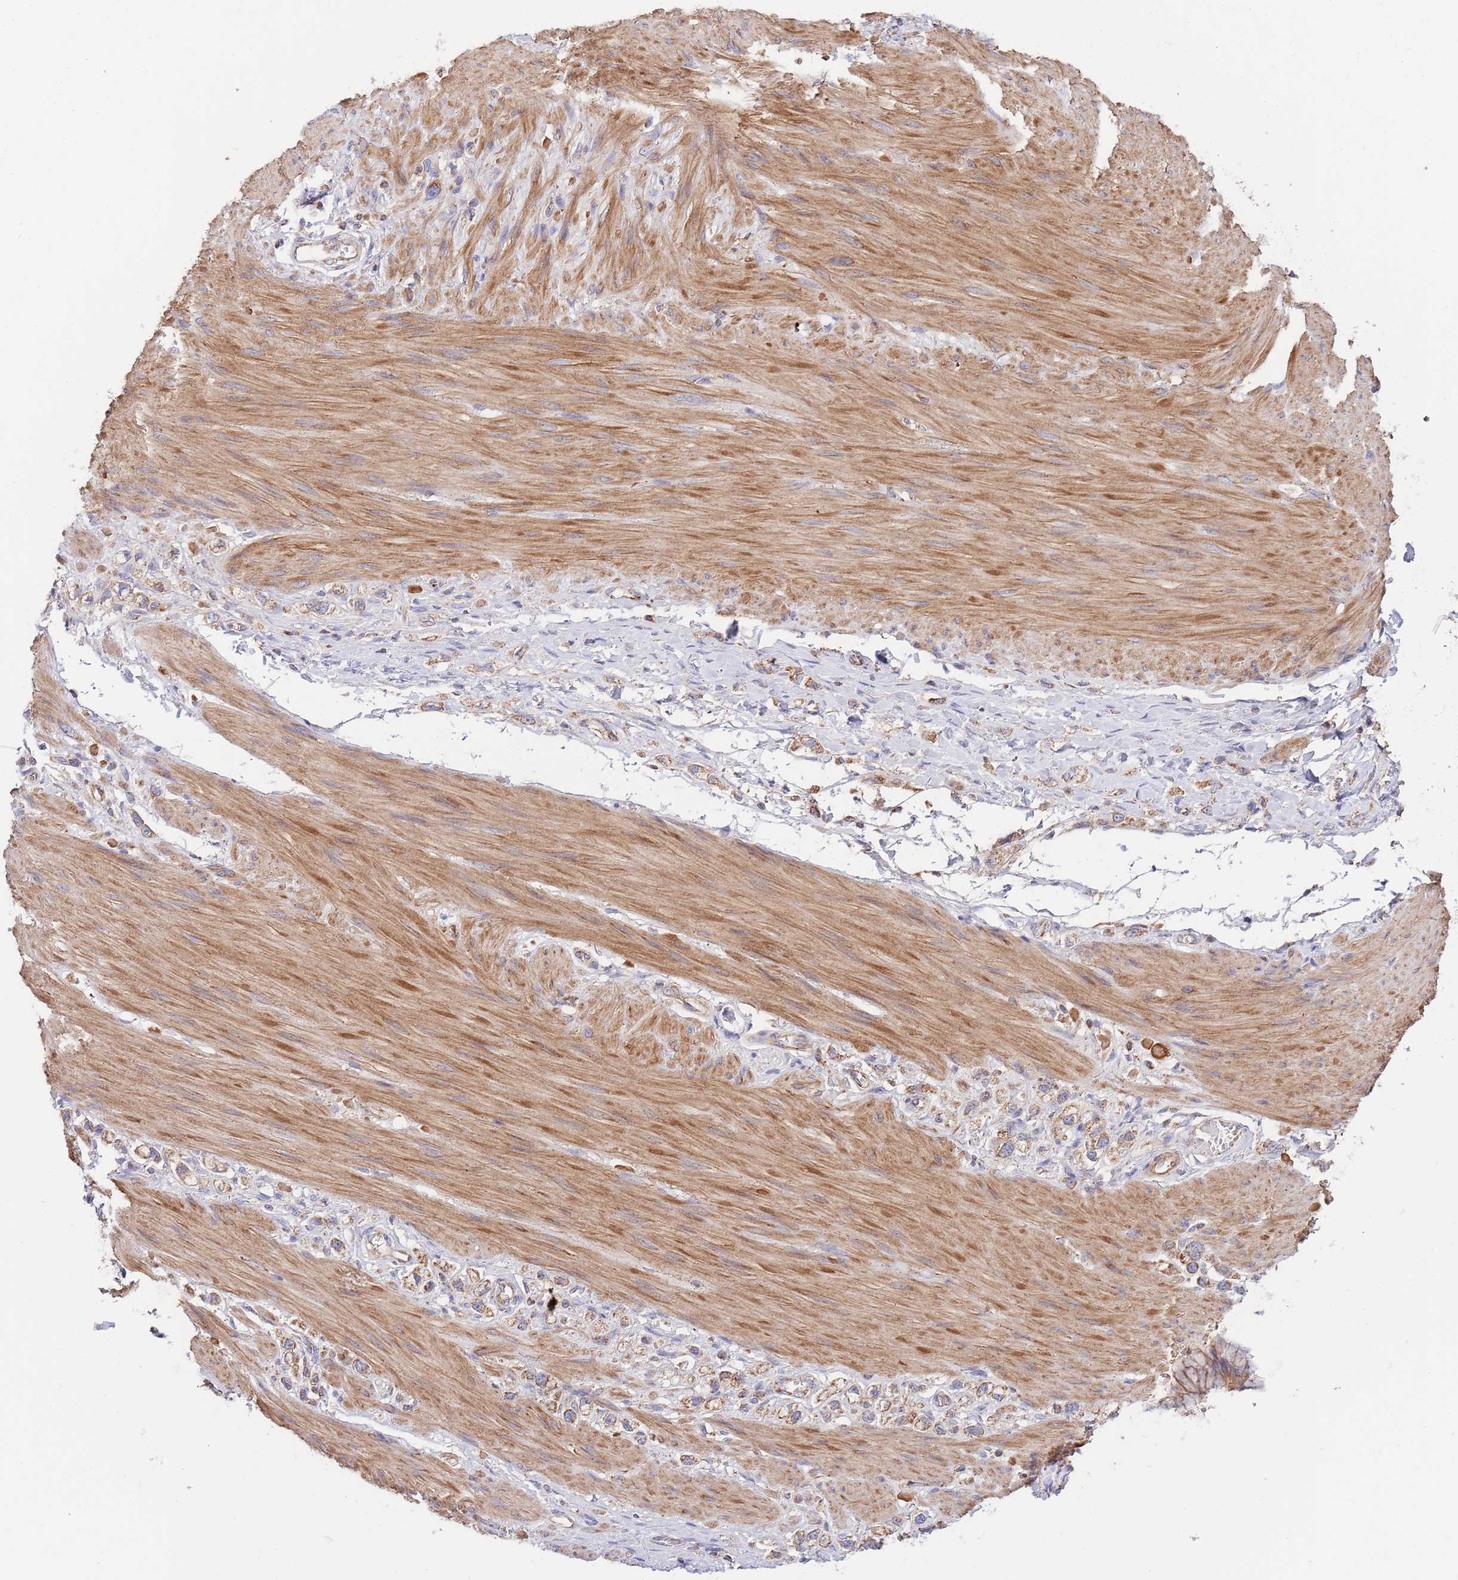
{"staining": {"intensity": "moderate", "quantity": ">75%", "location": "cytoplasmic/membranous"}, "tissue": "stomach cancer", "cell_type": "Tumor cells", "image_type": "cancer", "snomed": [{"axis": "morphology", "description": "Adenocarcinoma, NOS"}, {"axis": "topography", "description": "Stomach"}], "caption": "Immunohistochemical staining of stomach adenocarcinoma reveals moderate cytoplasmic/membranous protein expression in about >75% of tumor cells.", "gene": "DNAJA3", "patient": {"sex": "female", "age": 65}}